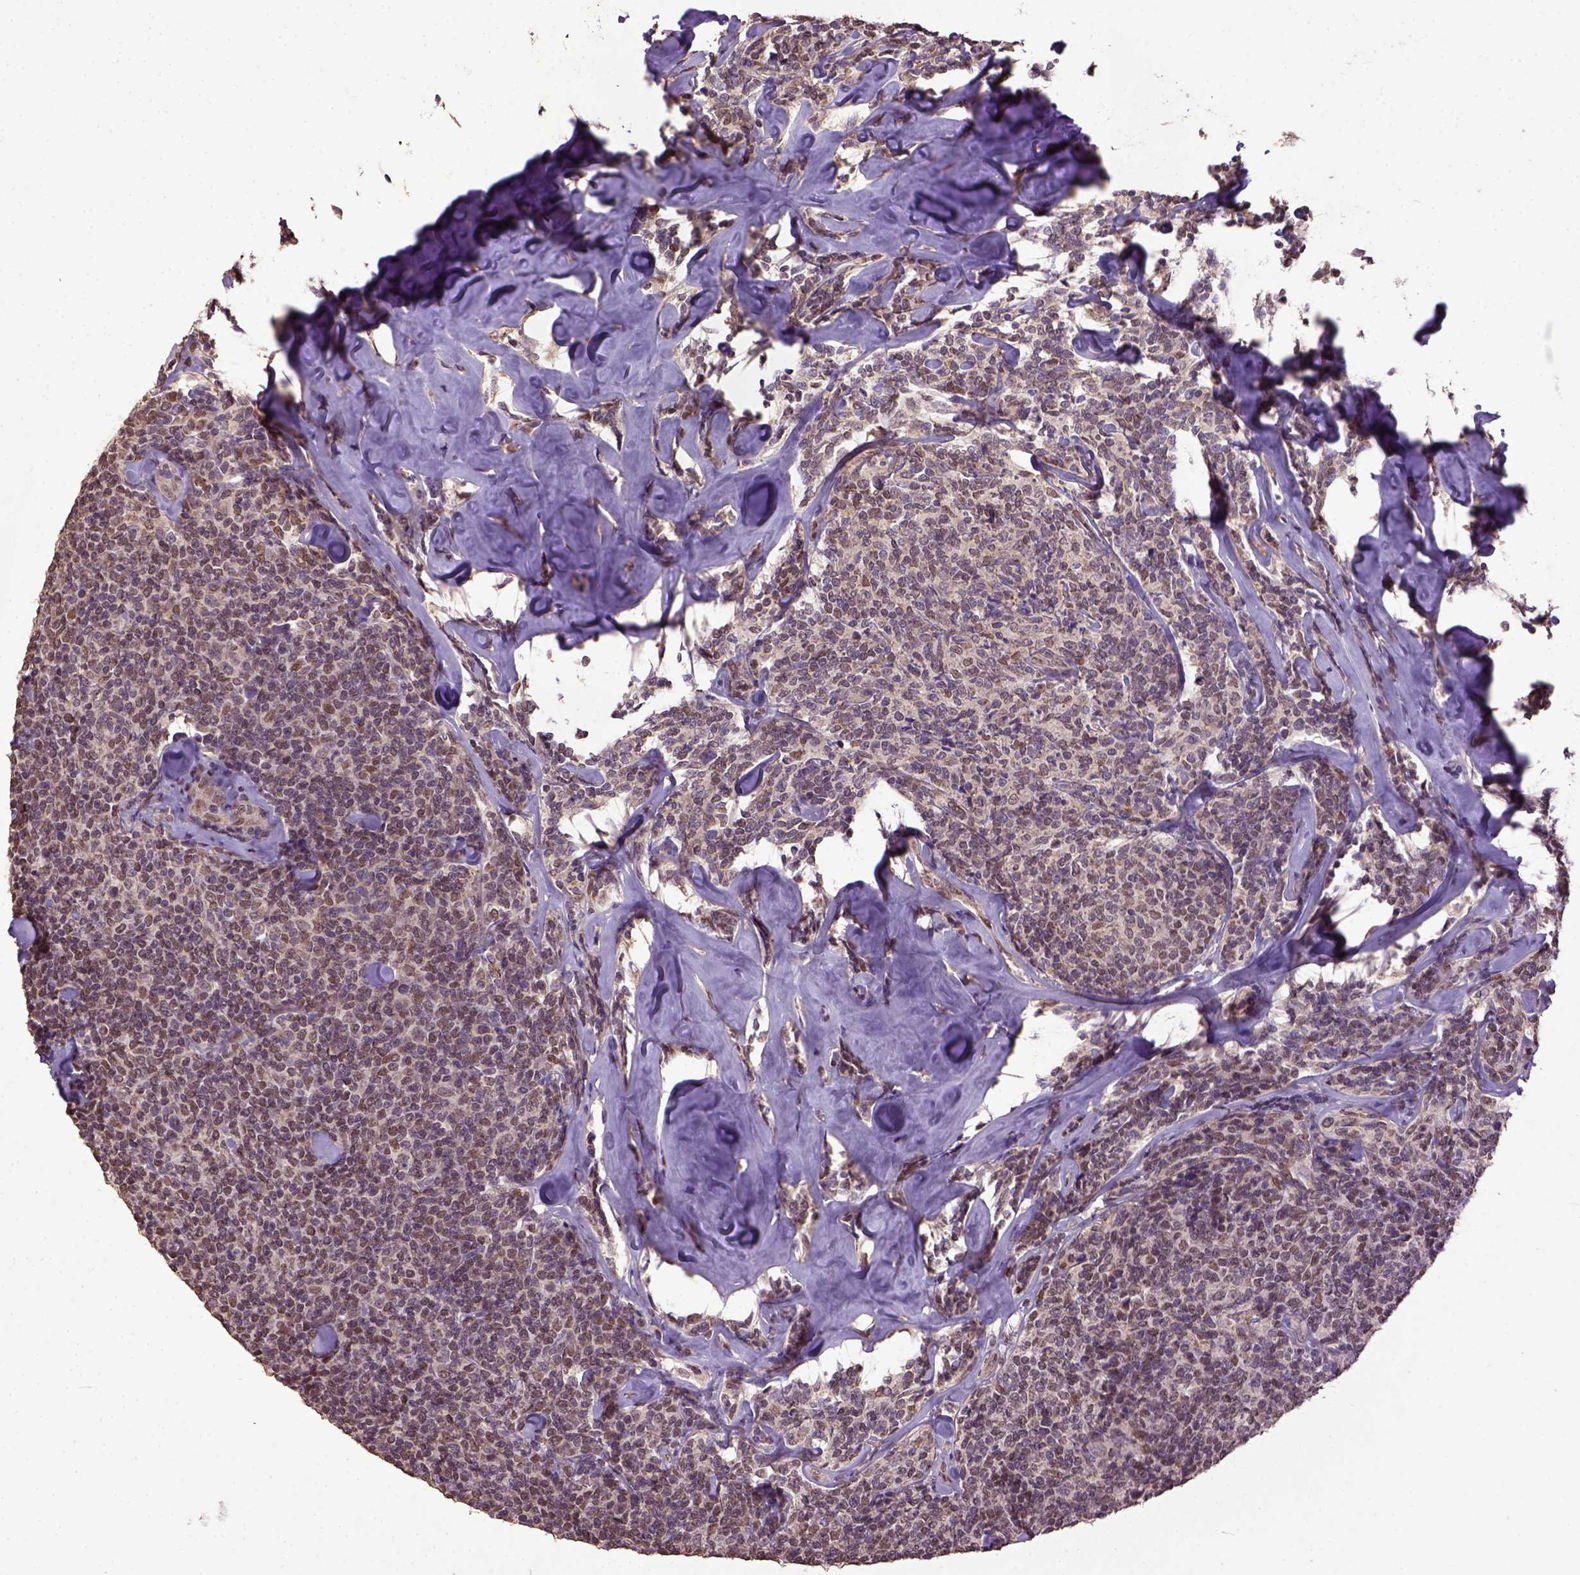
{"staining": {"intensity": "moderate", "quantity": "25%-75%", "location": "nuclear"}, "tissue": "lymphoma", "cell_type": "Tumor cells", "image_type": "cancer", "snomed": [{"axis": "morphology", "description": "Malignant lymphoma, non-Hodgkin's type, Low grade"}, {"axis": "topography", "description": "Lymph node"}], "caption": "About 25%-75% of tumor cells in human malignant lymphoma, non-Hodgkin's type (low-grade) exhibit moderate nuclear protein positivity as visualized by brown immunohistochemical staining.", "gene": "UBA3", "patient": {"sex": "female", "age": 56}}